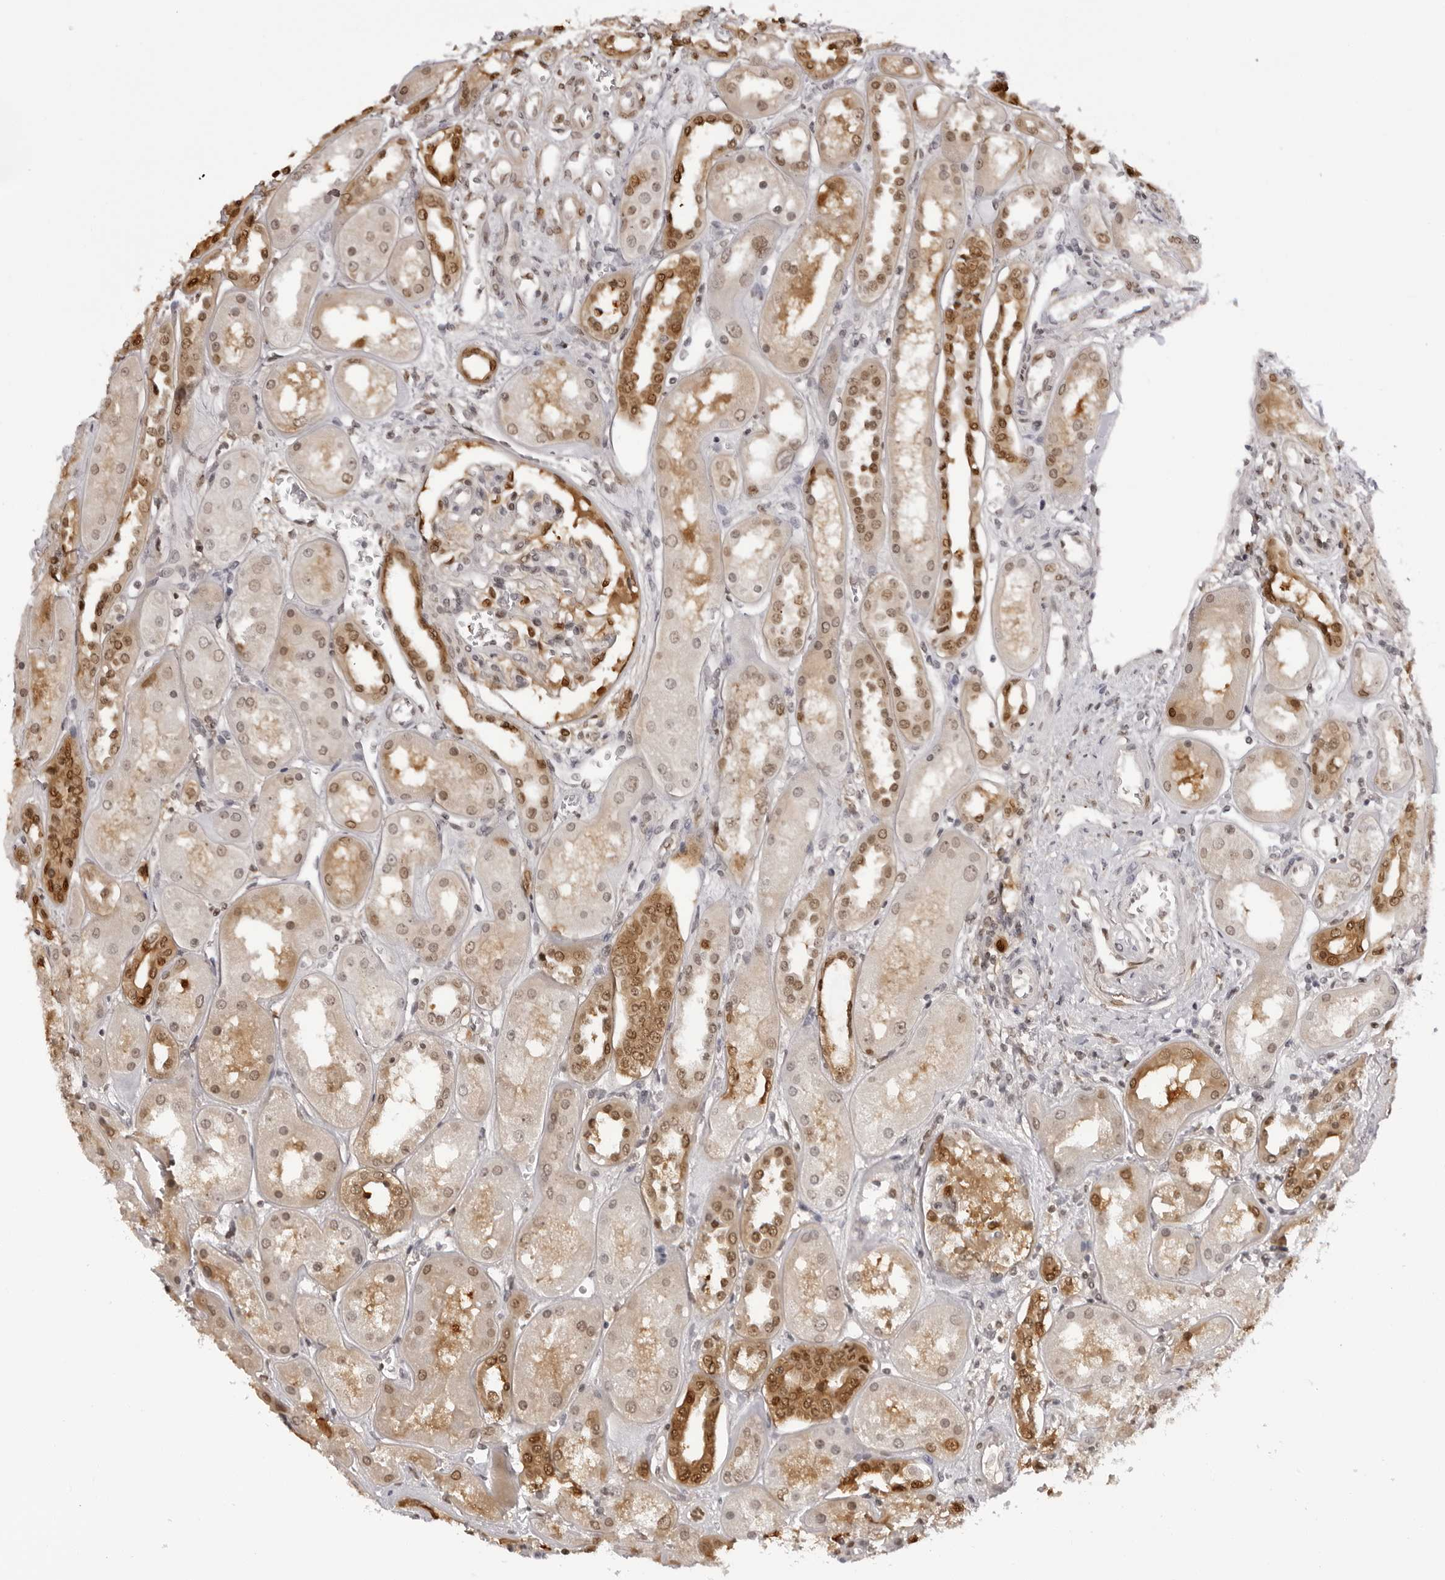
{"staining": {"intensity": "moderate", "quantity": "25%-75%", "location": "cytoplasmic/membranous,nuclear"}, "tissue": "kidney", "cell_type": "Cells in glomeruli", "image_type": "normal", "snomed": [{"axis": "morphology", "description": "Normal tissue, NOS"}, {"axis": "topography", "description": "Kidney"}], "caption": "A high-resolution image shows immunohistochemistry (IHC) staining of normal kidney, which displays moderate cytoplasmic/membranous,nuclear staining in approximately 25%-75% of cells in glomeruli.", "gene": "HSPA4", "patient": {"sex": "male", "age": 70}}